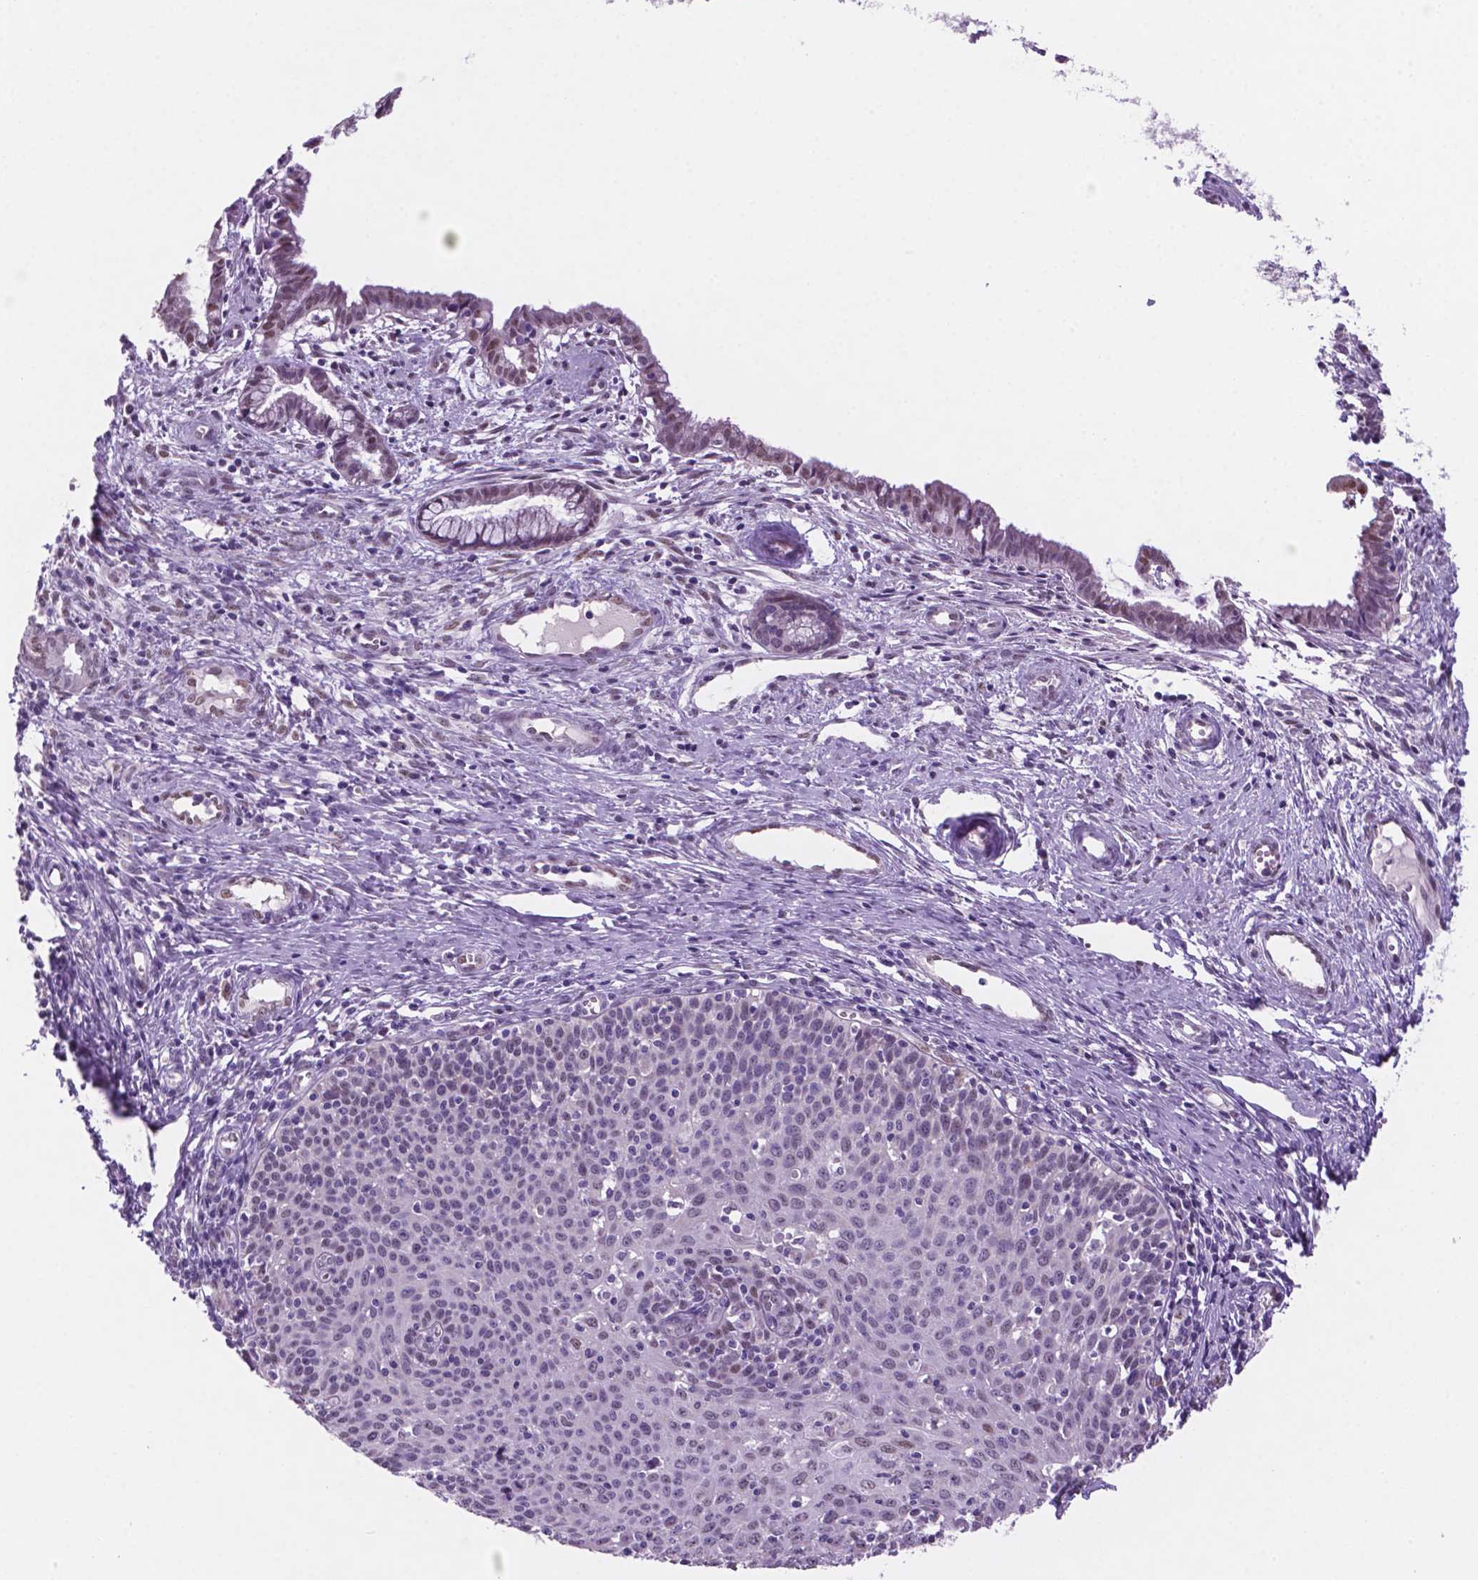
{"staining": {"intensity": "weak", "quantity": "<25%", "location": "nuclear"}, "tissue": "cervical cancer", "cell_type": "Tumor cells", "image_type": "cancer", "snomed": [{"axis": "morphology", "description": "Squamous cell carcinoma, NOS"}, {"axis": "topography", "description": "Cervix"}], "caption": "Tumor cells show no significant protein positivity in cervical cancer.", "gene": "C18orf21", "patient": {"sex": "female", "age": 38}}